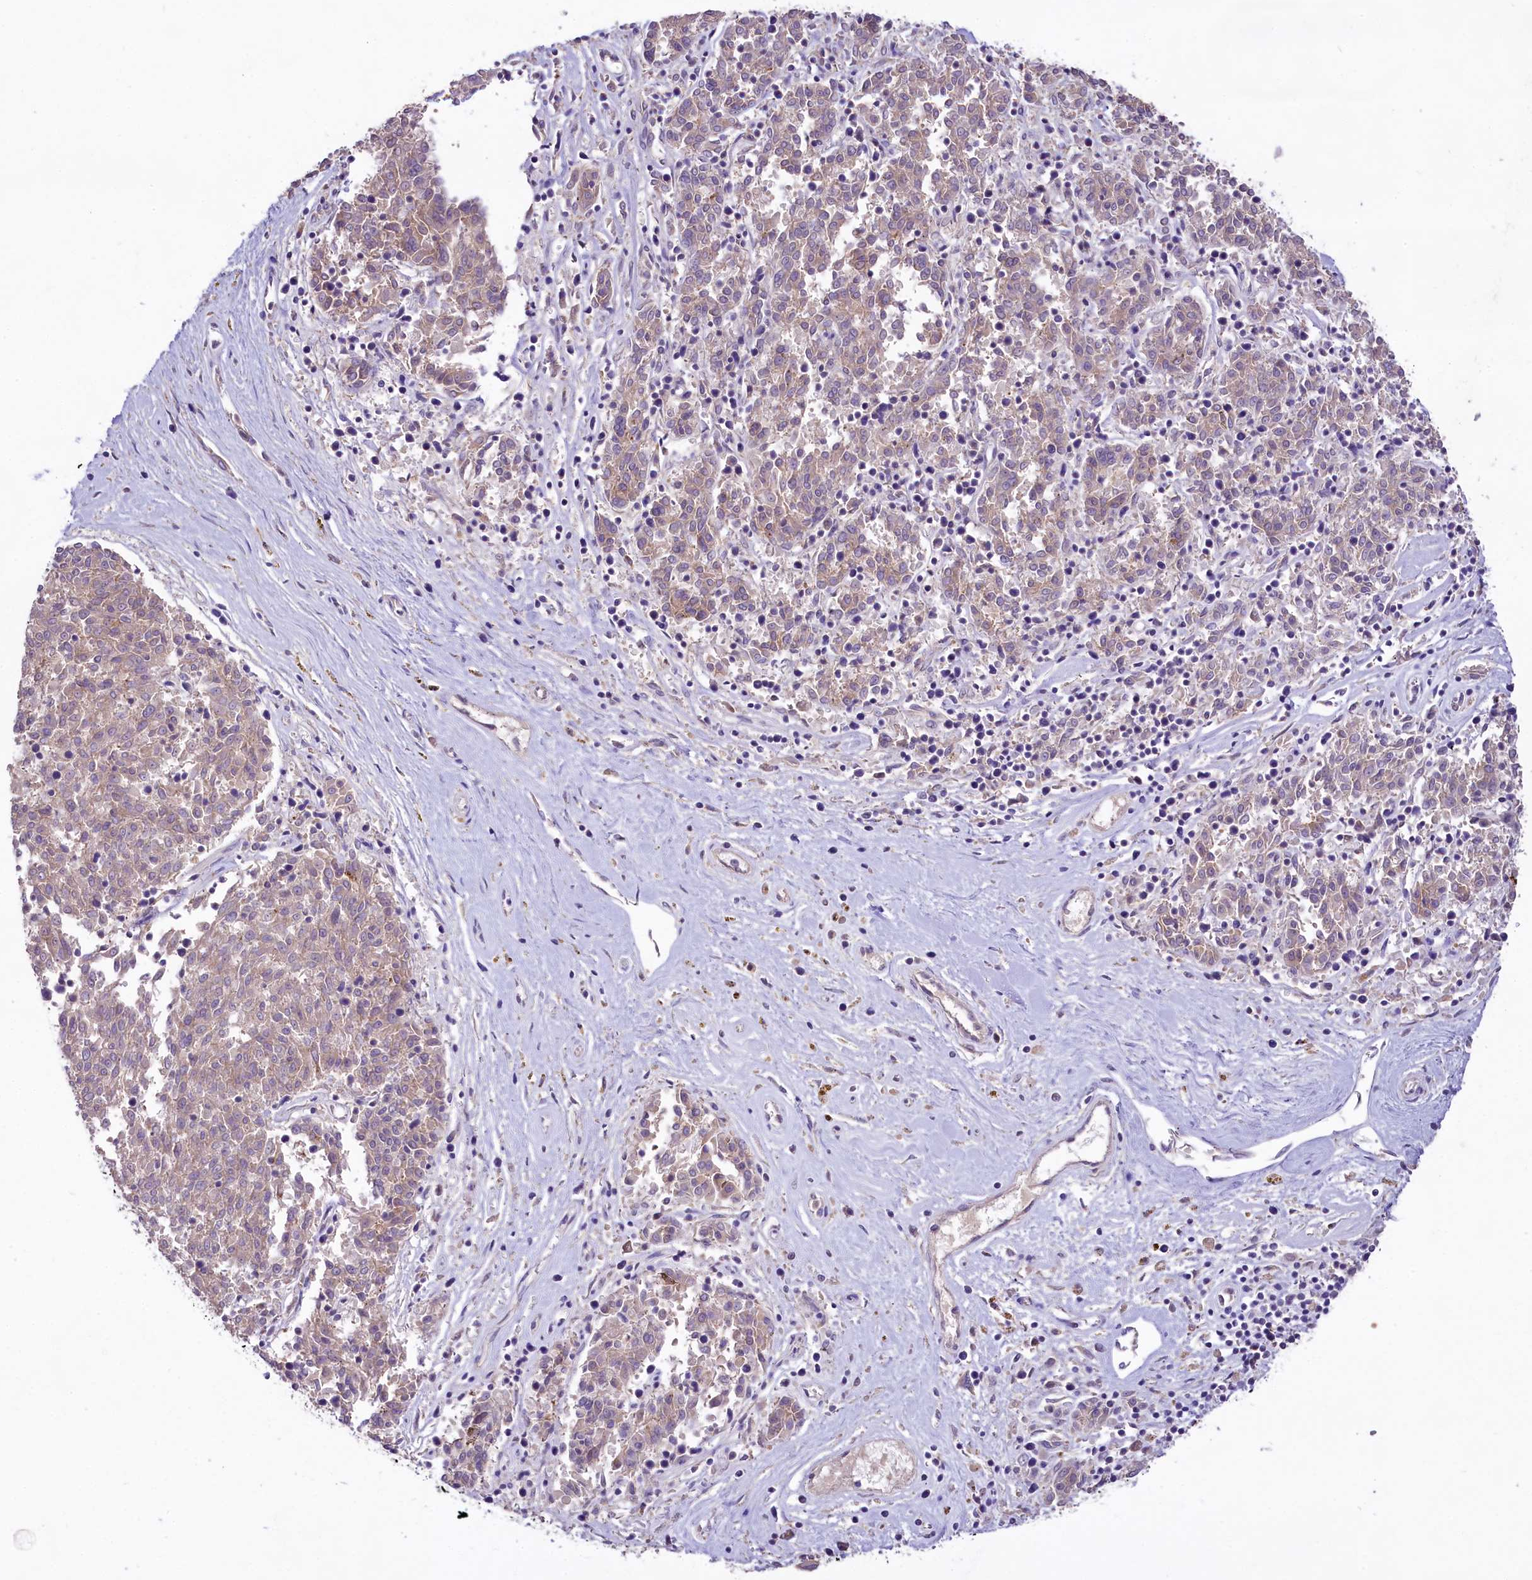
{"staining": {"intensity": "weak", "quantity": "25%-75%", "location": "cytoplasmic/membranous"}, "tissue": "melanoma", "cell_type": "Tumor cells", "image_type": "cancer", "snomed": [{"axis": "morphology", "description": "Malignant melanoma, NOS"}, {"axis": "topography", "description": "Skin"}], "caption": "Tumor cells show low levels of weak cytoplasmic/membranous positivity in approximately 25%-75% of cells in human melanoma. (IHC, brightfield microscopy, high magnification).", "gene": "PEMT", "patient": {"sex": "female", "age": 72}}